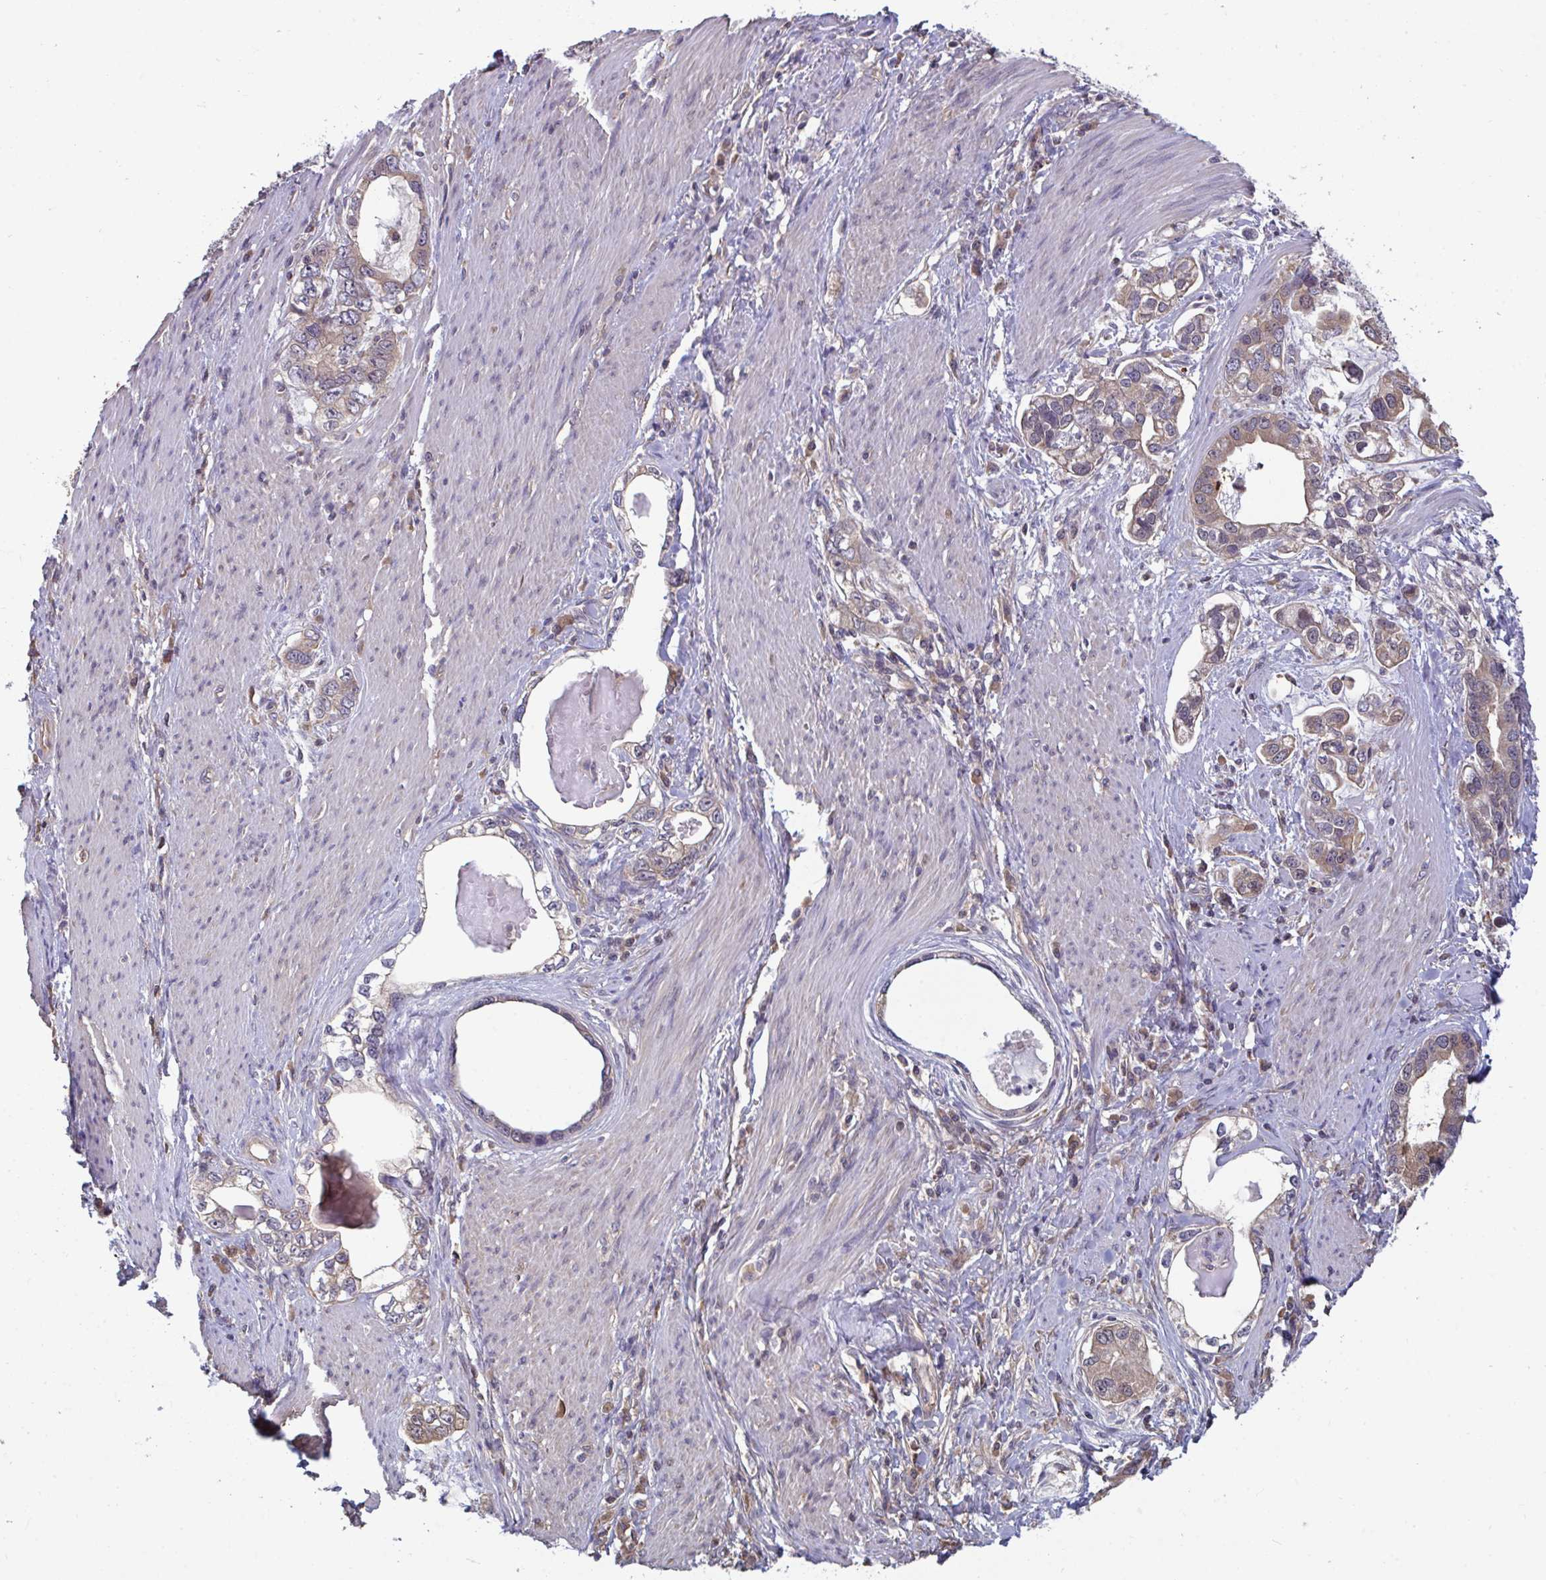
{"staining": {"intensity": "moderate", "quantity": ">75%", "location": "cytoplasmic/membranous"}, "tissue": "stomach cancer", "cell_type": "Tumor cells", "image_type": "cancer", "snomed": [{"axis": "morphology", "description": "Adenocarcinoma, NOS"}, {"axis": "topography", "description": "Stomach, lower"}], "caption": "Brown immunohistochemical staining in stomach cancer demonstrates moderate cytoplasmic/membranous staining in approximately >75% of tumor cells.", "gene": "TTC9C", "patient": {"sex": "female", "age": 93}}